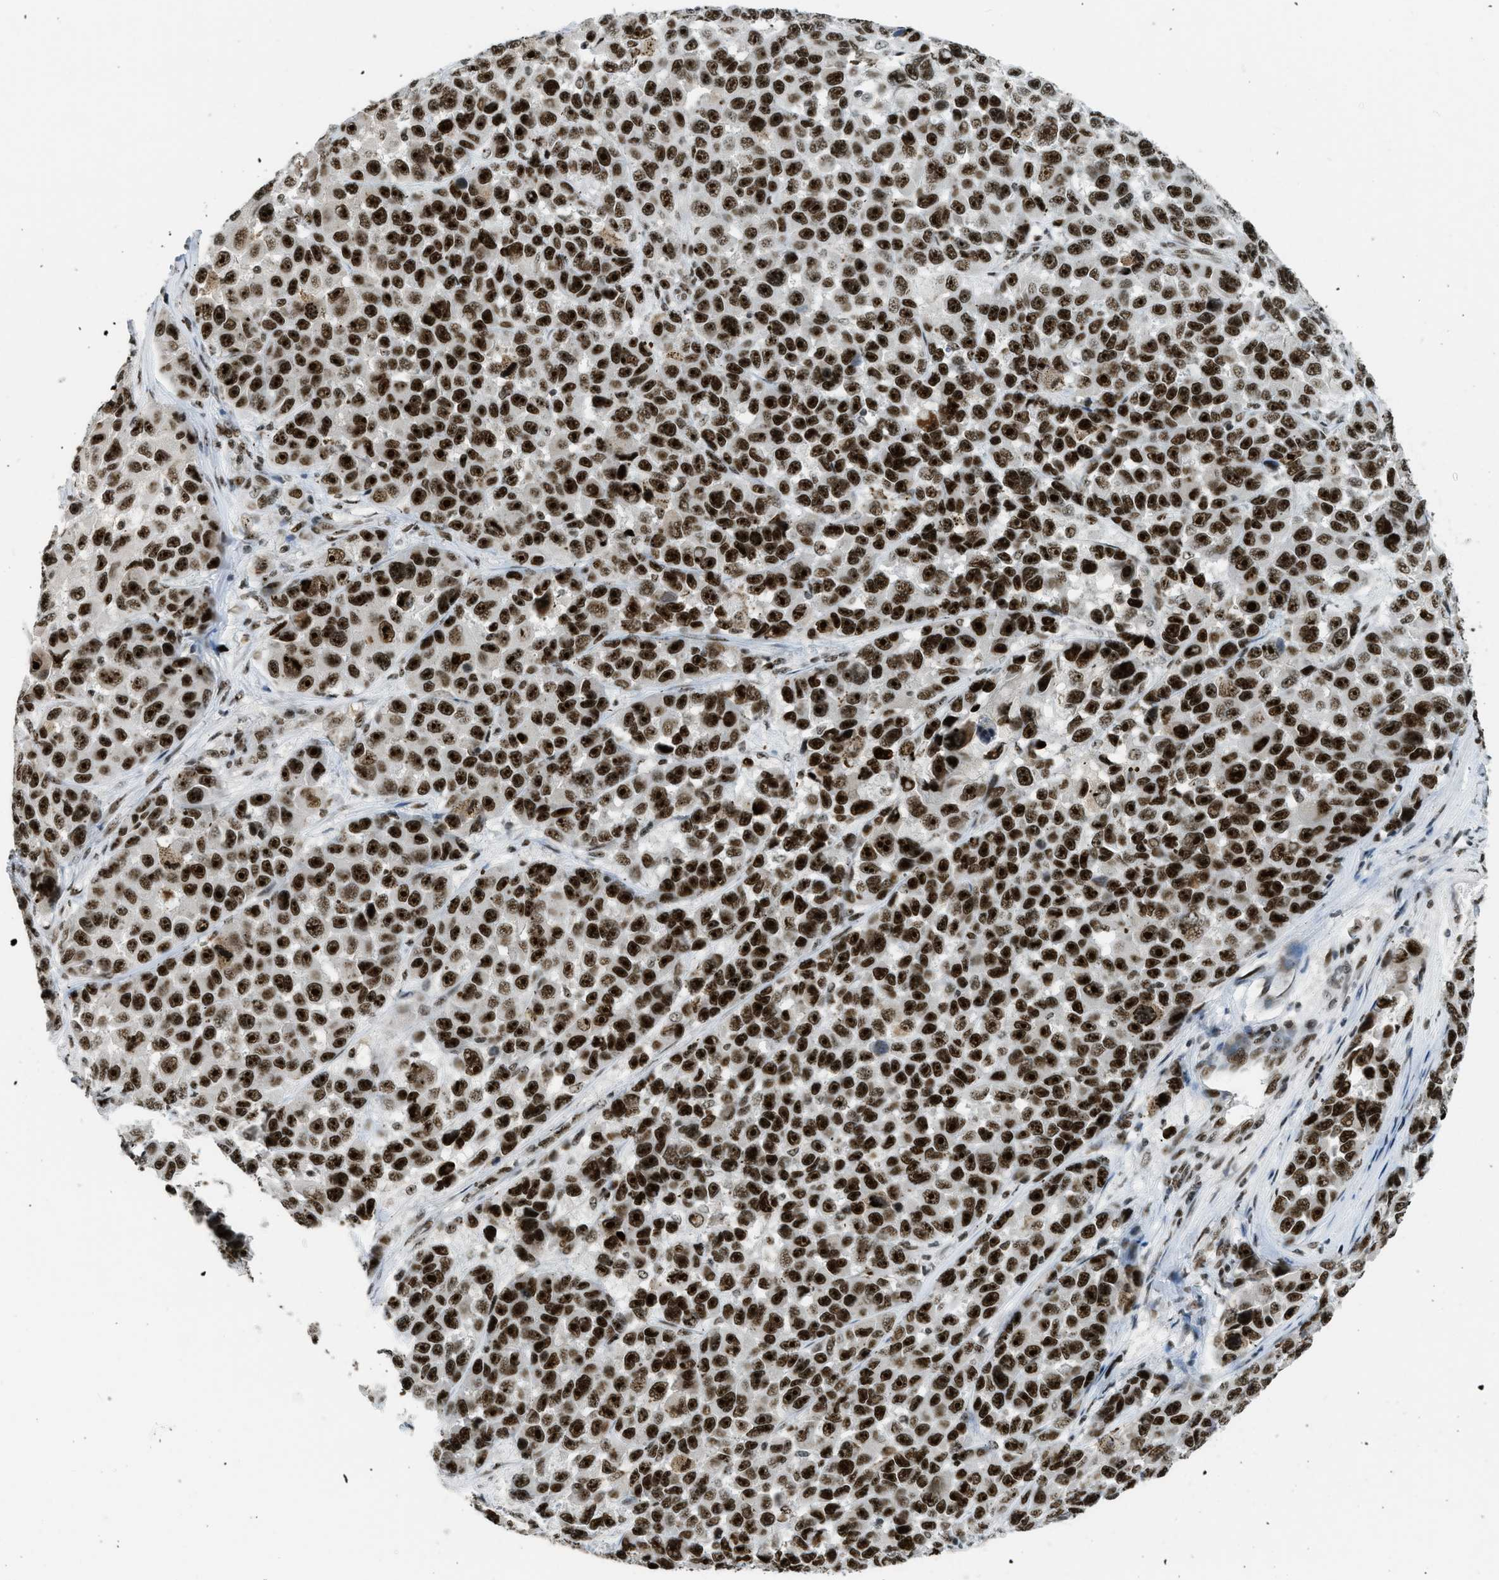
{"staining": {"intensity": "strong", "quantity": ">75%", "location": "nuclear"}, "tissue": "melanoma", "cell_type": "Tumor cells", "image_type": "cancer", "snomed": [{"axis": "morphology", "description": "Malignant melanoma, NOS"}, {"axis": "topography", "description": "Skin"}], "caption": "Approximately >75% of tumor cells in malignant melanoma reveal strong nuclear protein staining as visualized by brown immunohistochemical staining.", "gene": "URB1", "patient": {"sex": "male", "age": 53}}